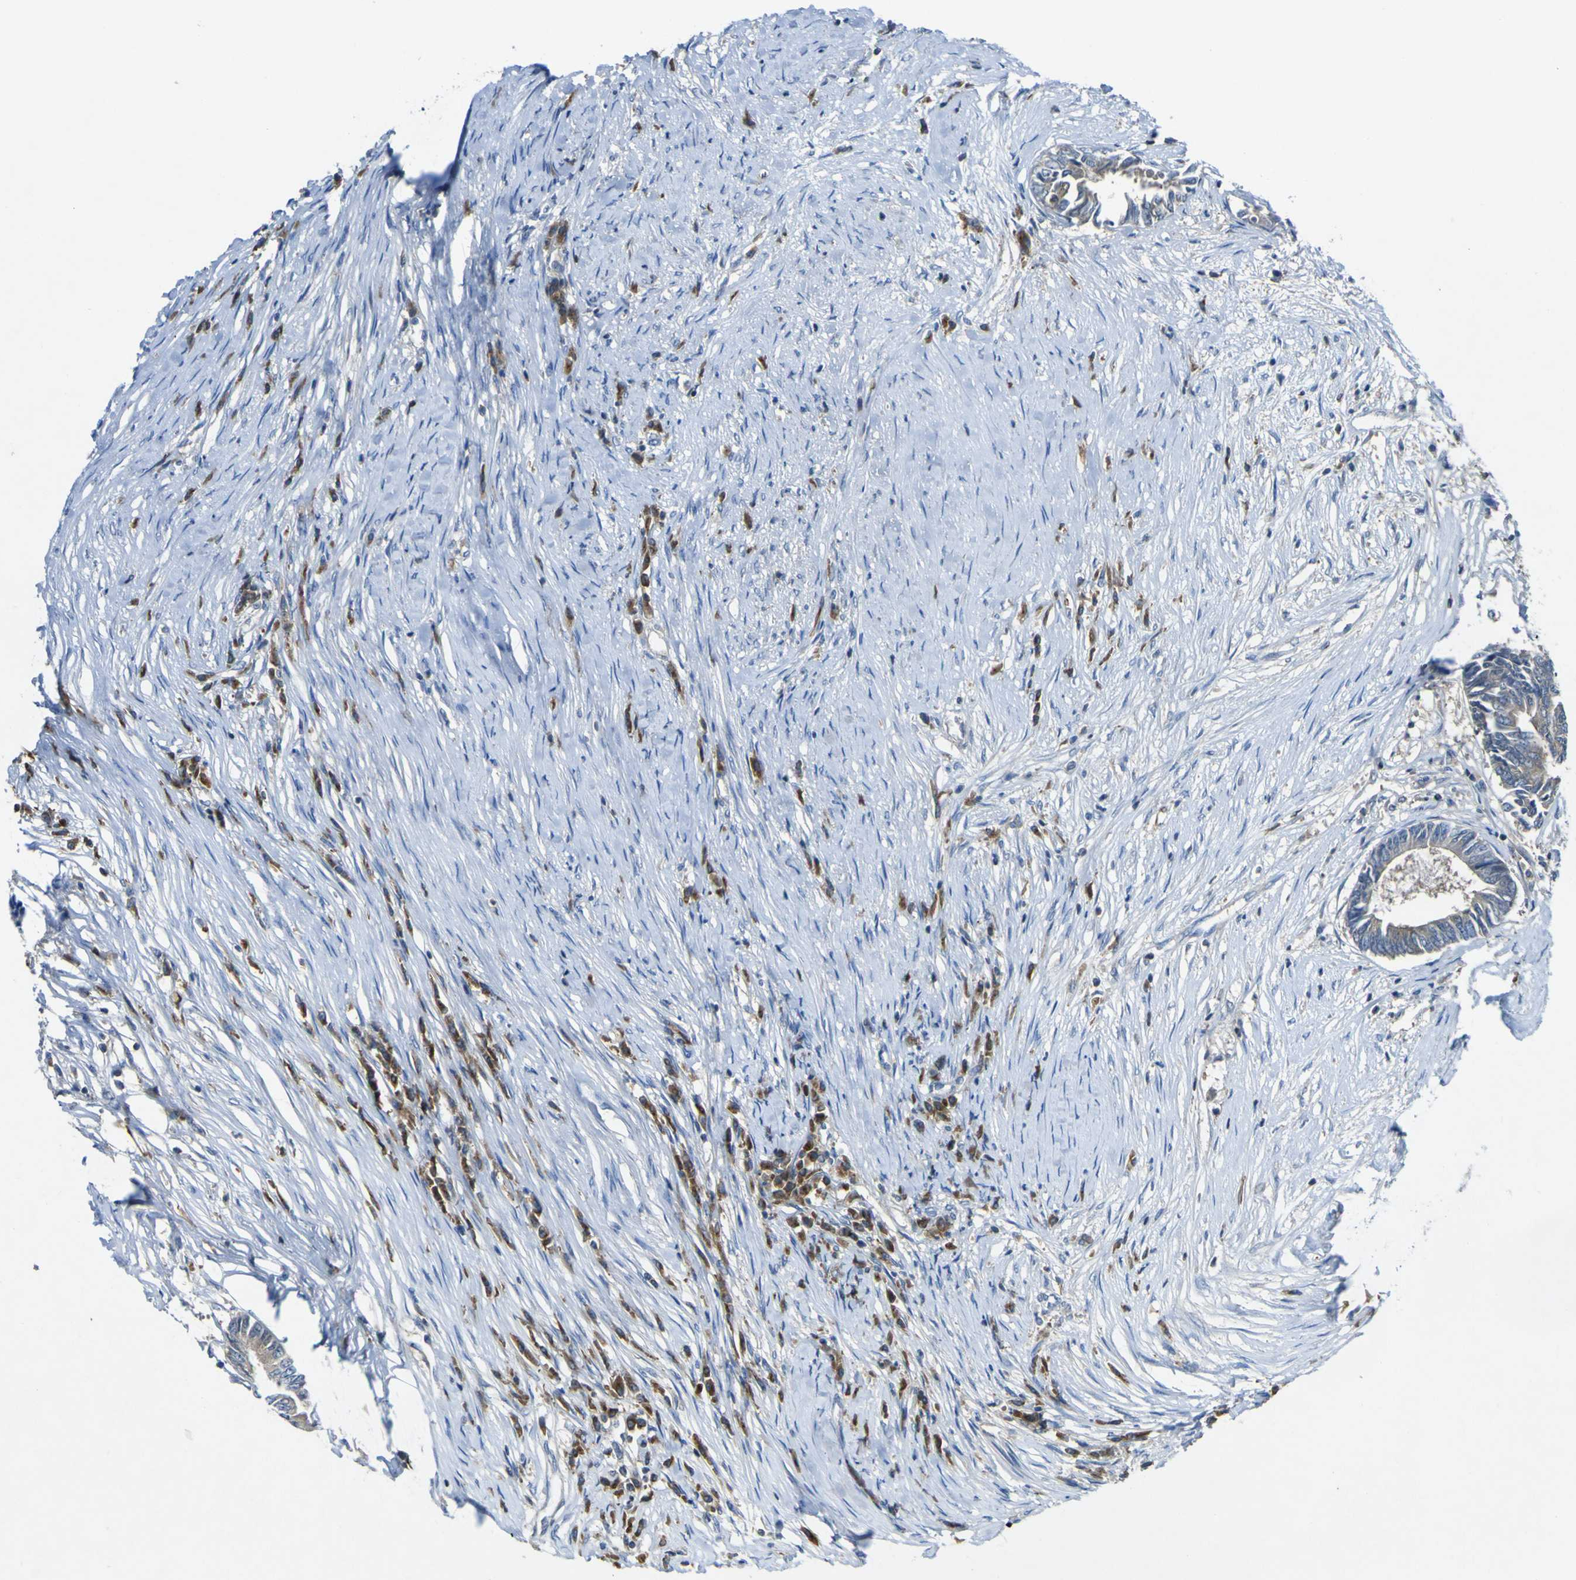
{"staining": {"intensity": "weak", "quantity": ">75%", "location": "cytoplasmic/membranous"}, "tissue": "colorectal cancer", "cell_type": "Tumor cells", "image_type": "cancer", "snomed": [{"axis": "morphology", "description": "Adenocarcinoma, NOS"}, {"axis": "topography", "description": "Rectum"}], "caption": "The immunohistochemical stain shows weak cytoplasmic/membranous expression in tumor cells of colorectal cancer tissue. The protein is stained brown, and the nuclei are stained in blue (DAB (3,3'-diaminobenzidine) IHC with brightfield microscopy, high magnification).", "gene": "EML2", "patient": {"sex": "male", "age": 63}}